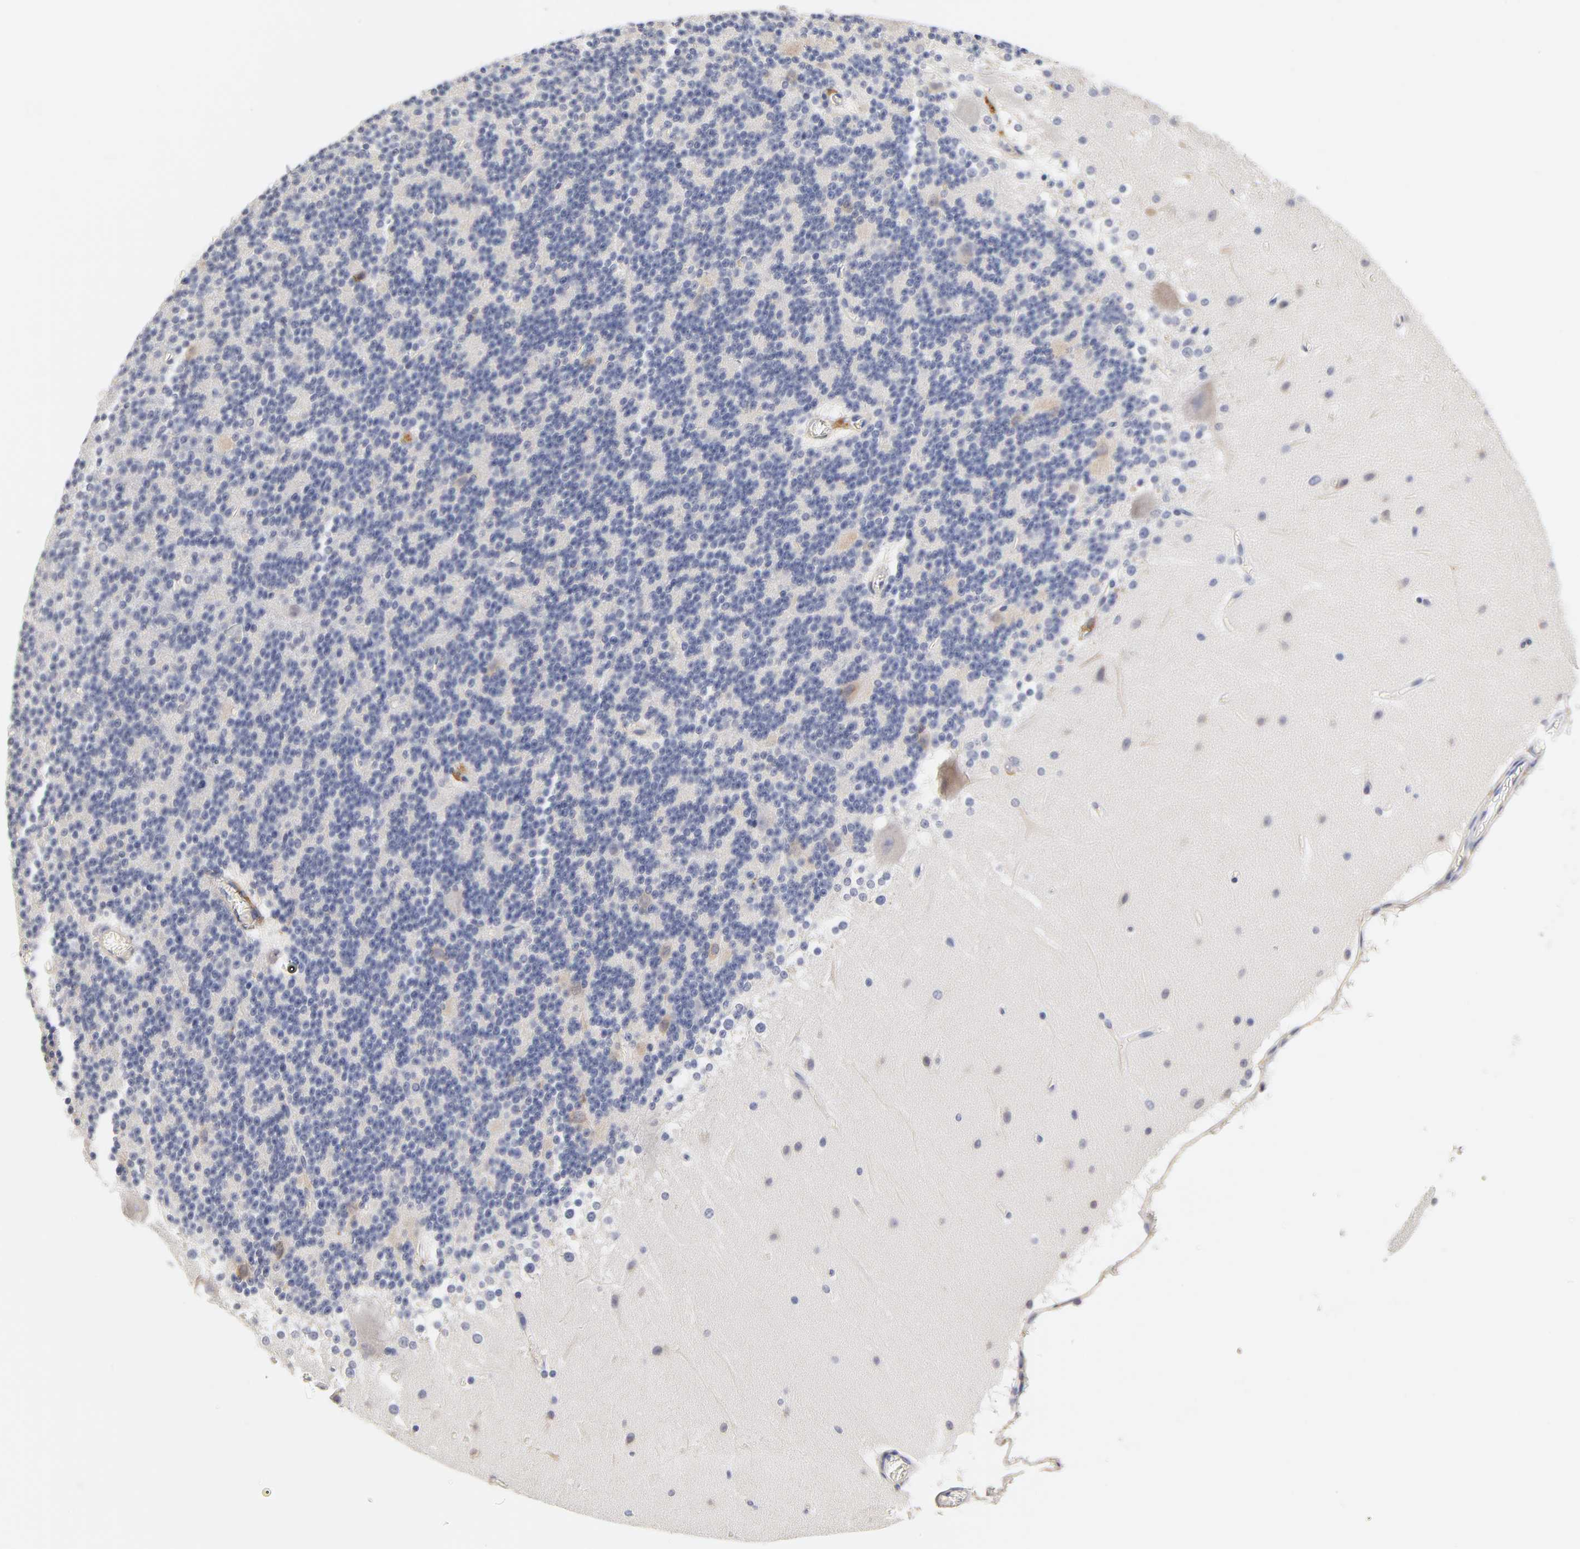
{"staining": {"intensity": "negative", "quantity": "none", "location": "none"}, "tissue": "cerebellum", "cell_type": "Cells in granular layer", "image_type": "normal", "snomed": [{"axis": "morphology", "description": "Normal tissue, NOS"}, {"axis": "topography", "description": "Cerebellum"}], "caption": "Cells in granular layer show no significant protein staining in normal cerebellum. Brightfield microscopy of immunohistochemistry (IHC) stained with DAB (brown) and hematoxylin (blue), captured at high magnification.", "gene": "LAMB1", "patient": {"sex": "female", "age": 19}}